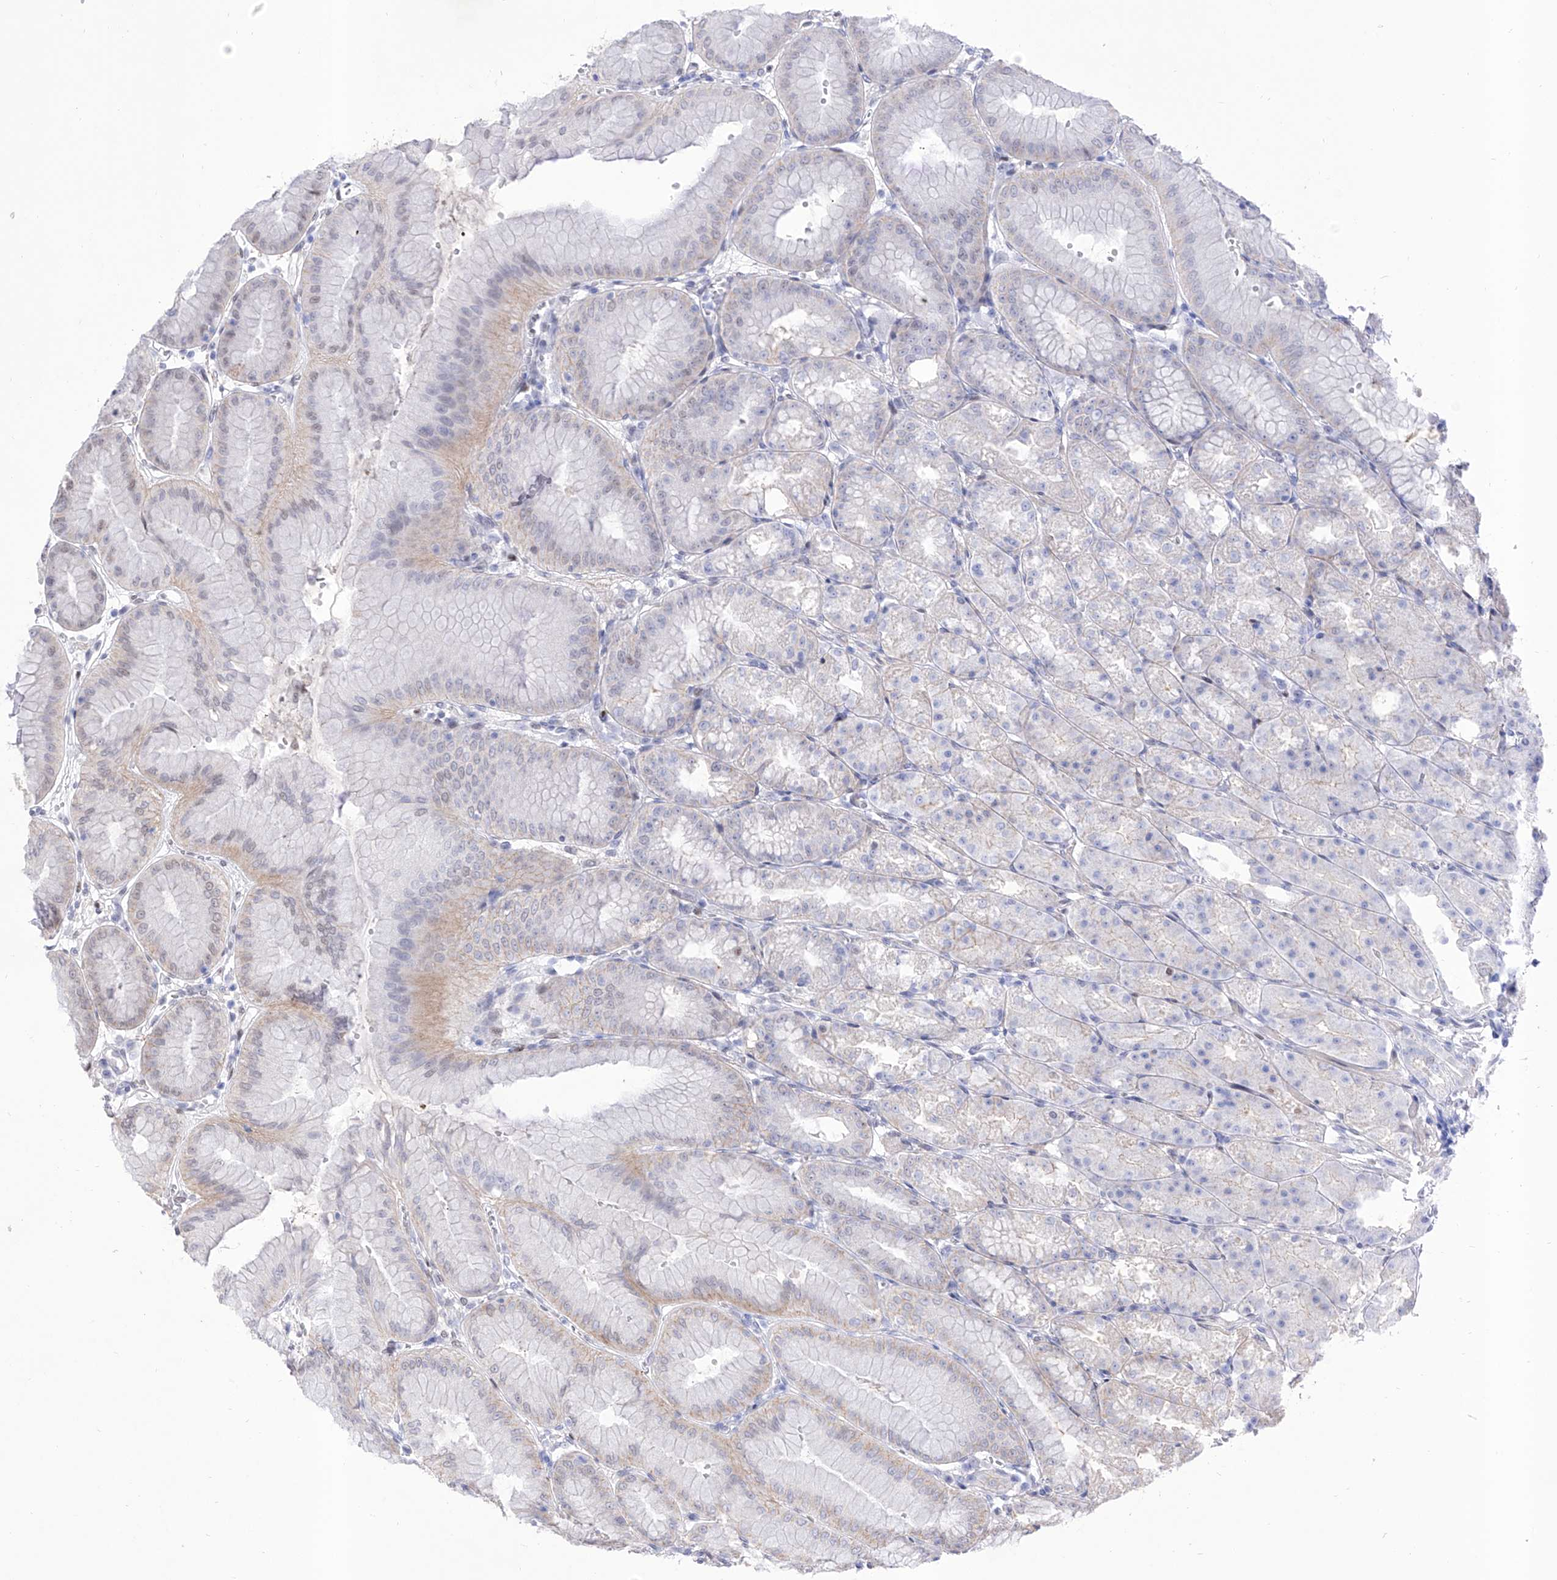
{"staining": {"intensity": "strong", "quantity": "25%-75%", "location": "cytoplasmic/membranous,nuclear"}, "tissue": "stomach", "cell_type": "Glandular cells", "image_type": "normal", "snomed": [{"axis": "morphology", "description": "Normal tissue, NOS"}, {"axis": "topography", "description": "Stomach, lower"}], "caption": "Normal stomach exhibits strong cytoplasmic/membranous,nuclear staining in about 25%-75% of glandular cells.", "gene": "ATN1", "patient": {"sex": "male", "age": 71}}